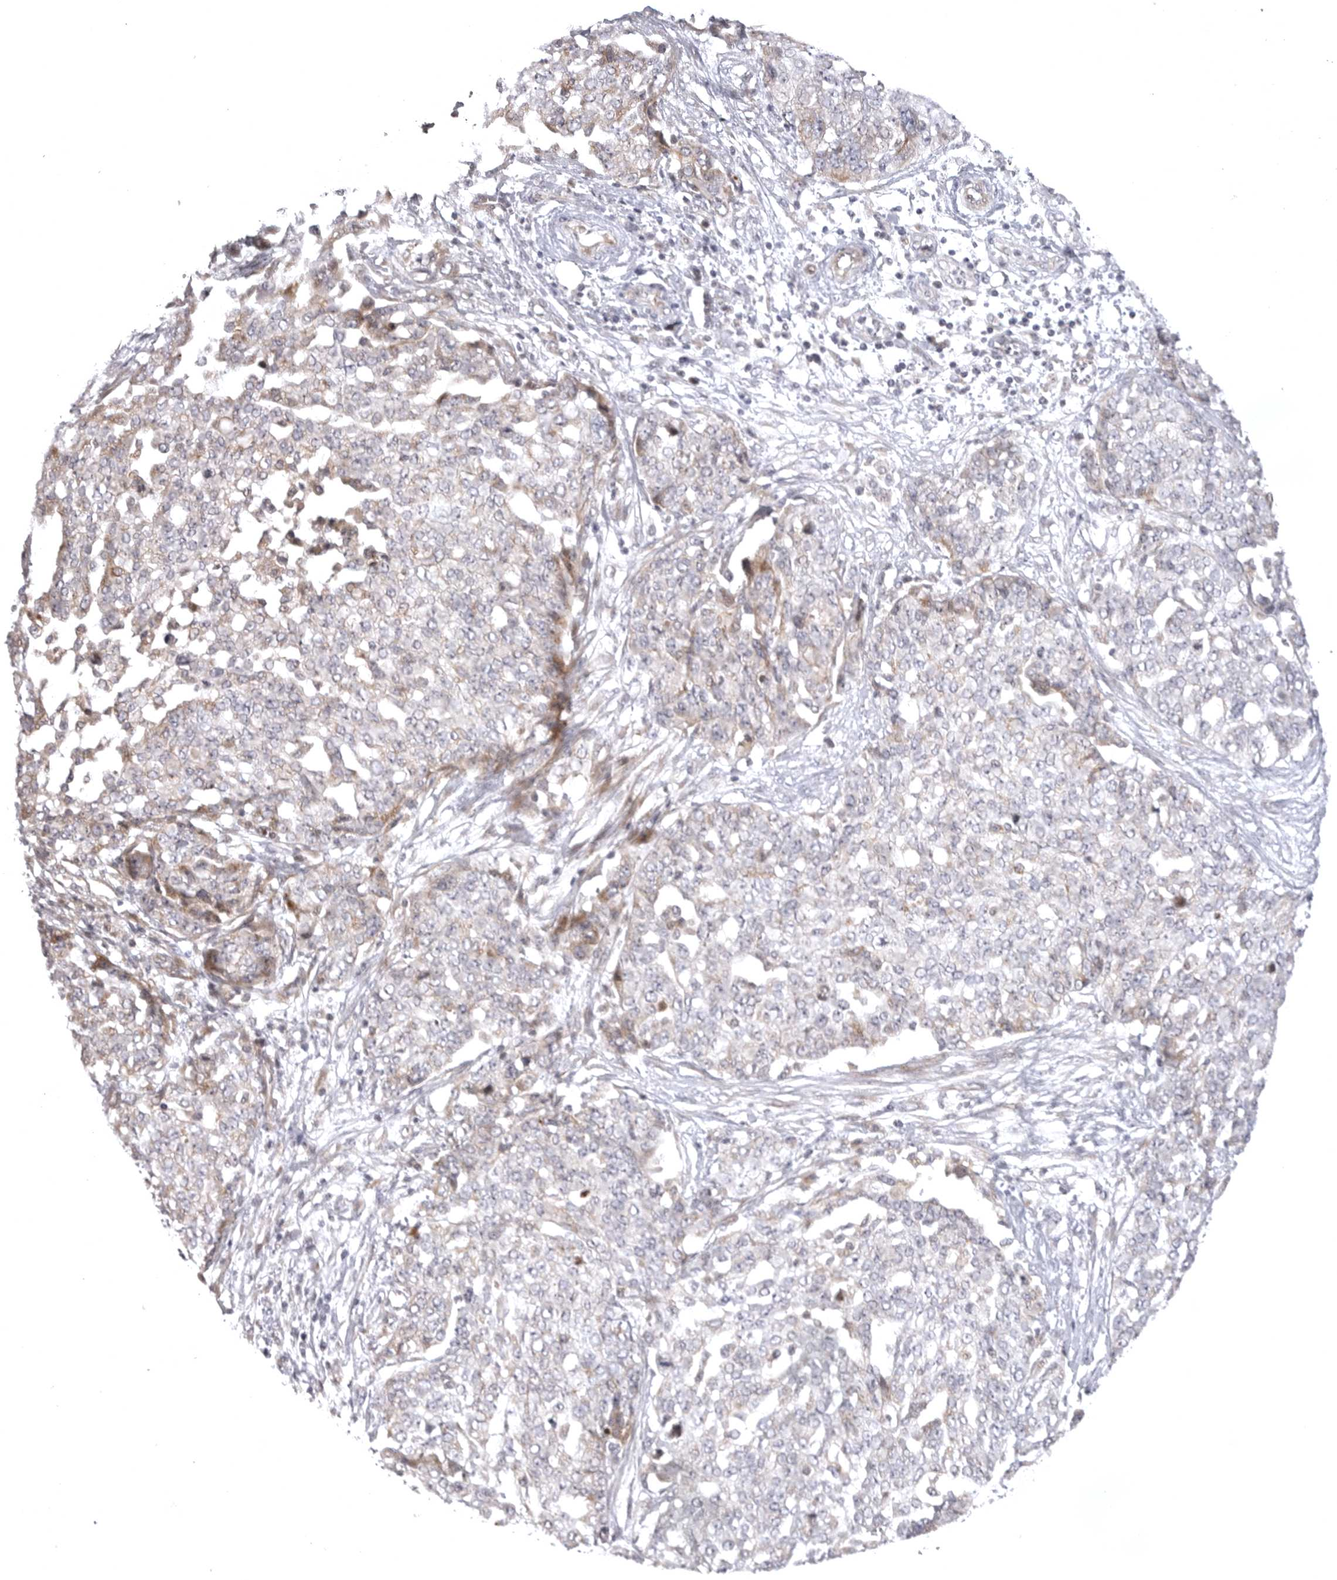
{"staining": {"intensity": "negative", "quantity": "none", "location": "none"}, "tissue": "ovarian cancer", "cell_type": "Tumor cells", "image_type": "cancer", "snomed": [{"axis": "morphology", "description": "Cystadenocarcinoma, serous, NOS"}, {"axis": "topography", "description": "Soft tissue"}, {"axis": "topography", "description": "Ovary"}], "caption": "Tumor cells show no significant expression in ovarian serous cystadenocarcinoma.", "gene": "CD300LD", "patient": {"sex": "female", "age": 57}}